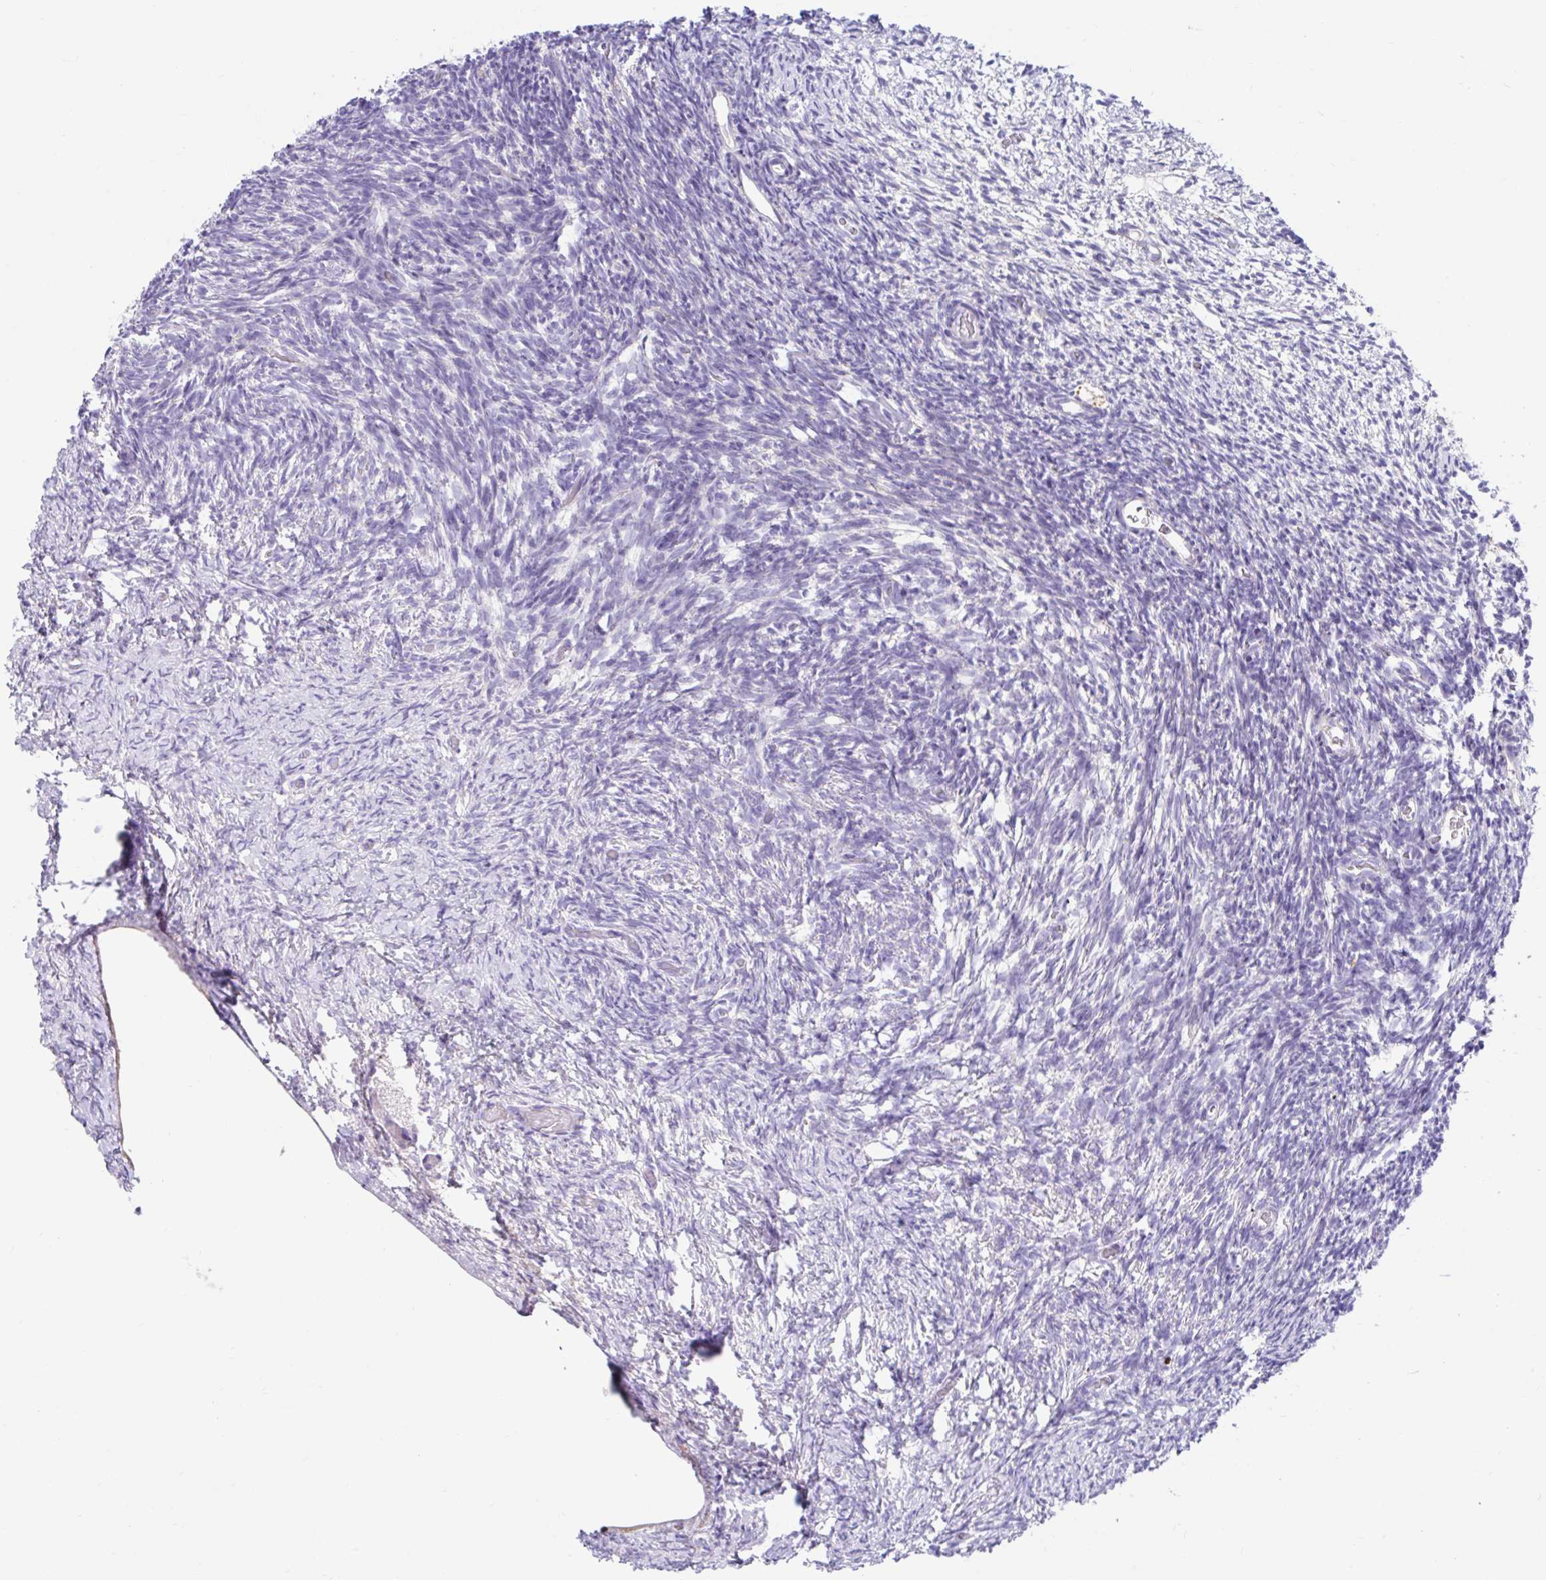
{"staining": {"intensity": "negative", "quantity": "none", "location": "none"}, "tissue": "ovary", "cell_type": "Follicle cells", "image_type": "normal", "snomed": [{"axis": "morphology", "description": "Normal tissue, NOS"}, {"axis": "topography", "description": "Ovary"}], "caption": "An image of ovary stained for a protein demonstrates no brown staining in follicle cells.", "gene": "ZNF33A", "patient": {"sex": "female", "age": 39}}